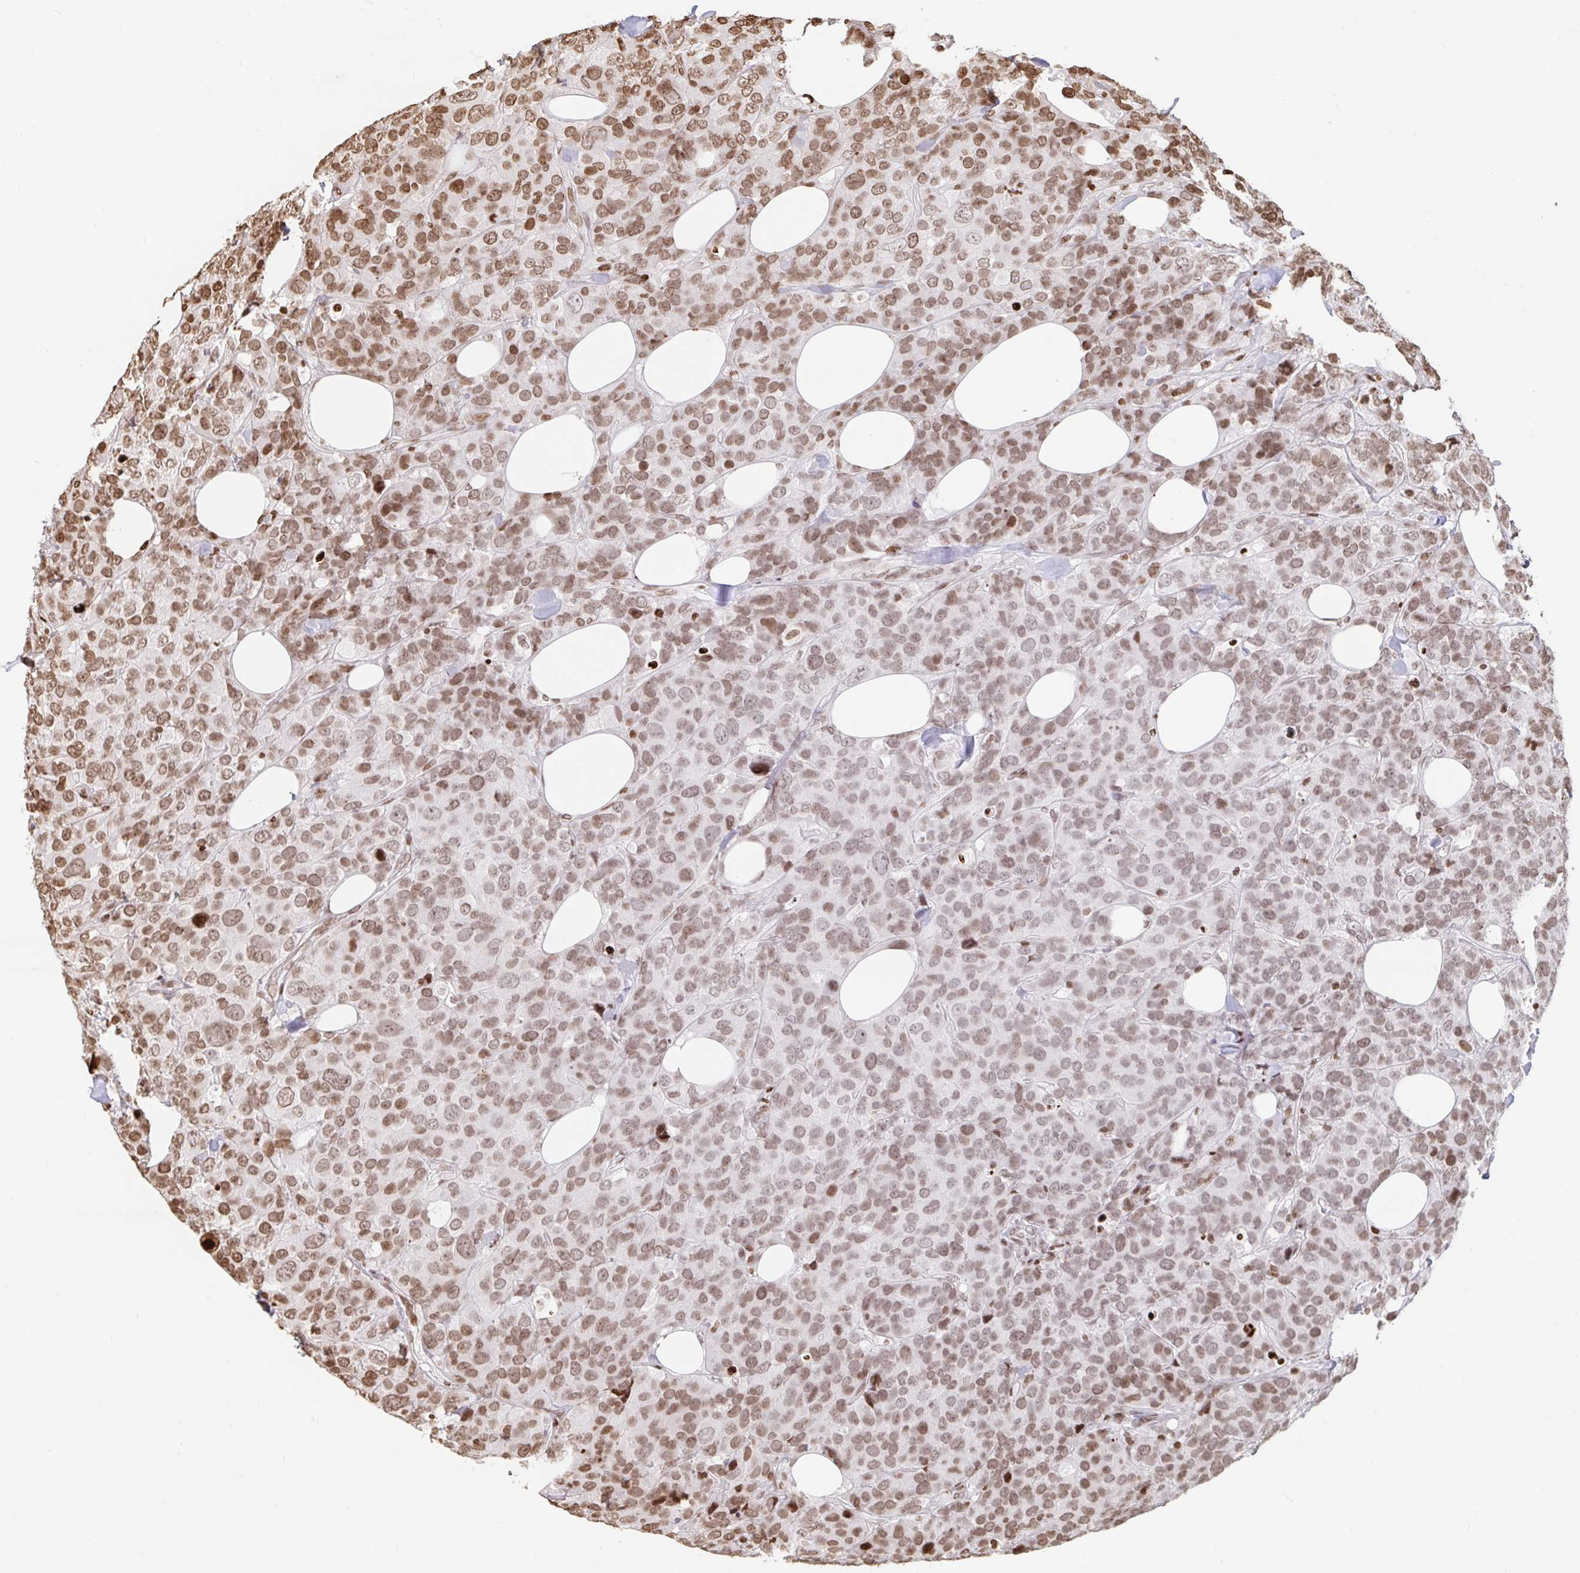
{"staining": {"intensity": "moderate", "quantity": ">75%", "location": "nuclear"}, "tissue": "breast cancer", "cell_type": "Tumor cells", "image_type": "cancer", "snomed": [{"axis": "morphology", "description": "Lobular carcinoma"}, {"axis": "topography", "description": "Breast"}], "caption": "Immunohistochemical staining of lobular carcinoma (breast) displays moderate nuclear protein positivity in approximately >75% of tumor cells. The staining is performed using DAB (3,3'-diaminobenzidine) brown chromogen to label protein expression. The nuclei are counter-stained blue using hematoxylin.", "gene": "H2BC5", "patient": {"sex": "female", "age": 59}}